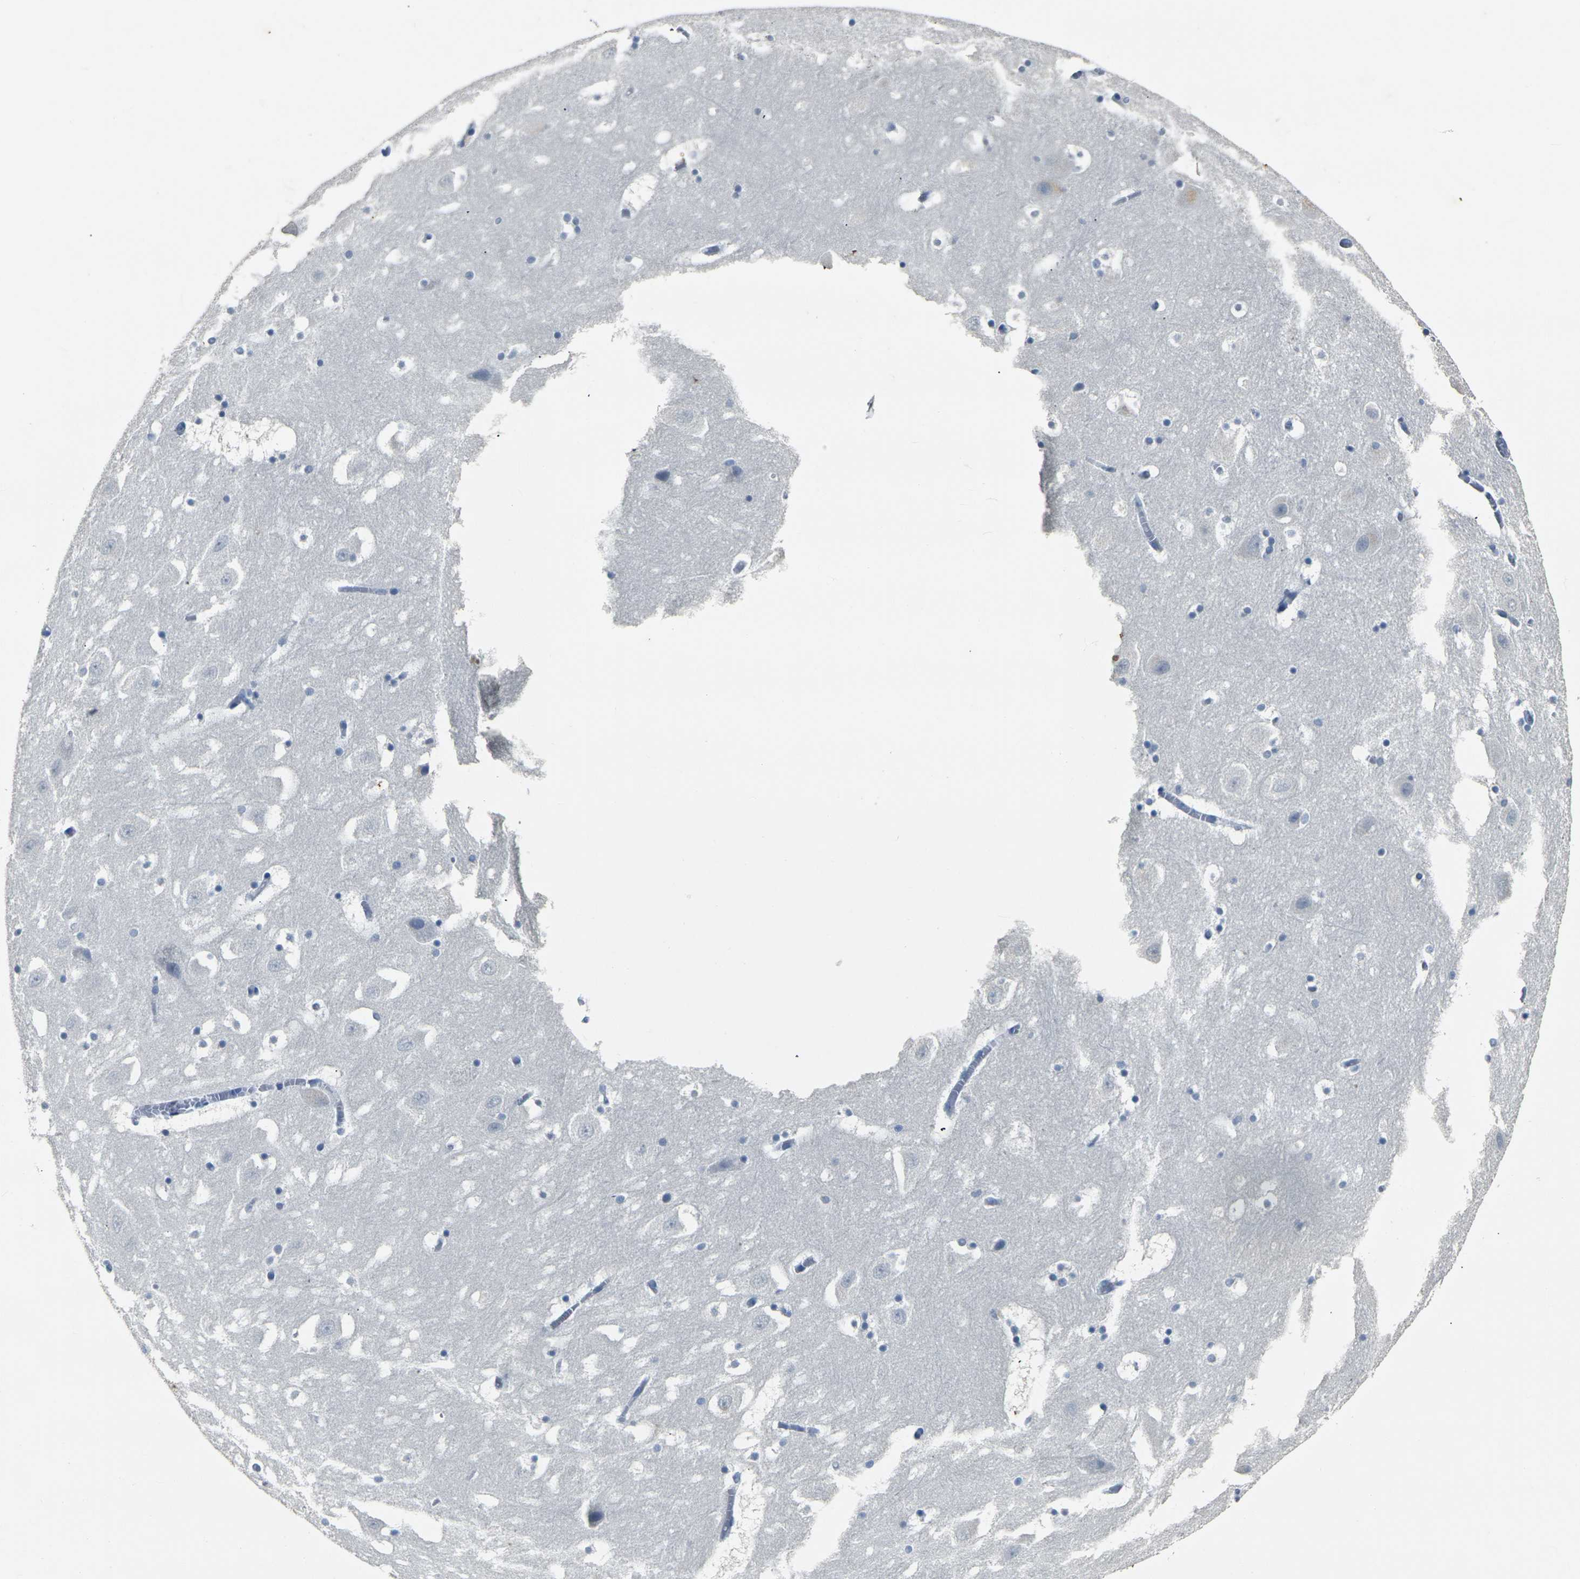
{"staining": {"intensity": "negative", "quantity": "none", "location": "none"}, "tissue": "hippocampus", "cell_type": "Glial cells", "image_type": "normal", "snomed": [{"axis": "morphology", "description": "Normal tissue, NOS"}, {"axis": "topography", "description": "Hippocampus"}], "caption": "The immunohistochemistry micrograph has no significant staining in glial cells of hippocampus.", "gene": "CLDN7", "patient": {"sex": "male", "age": 45}}